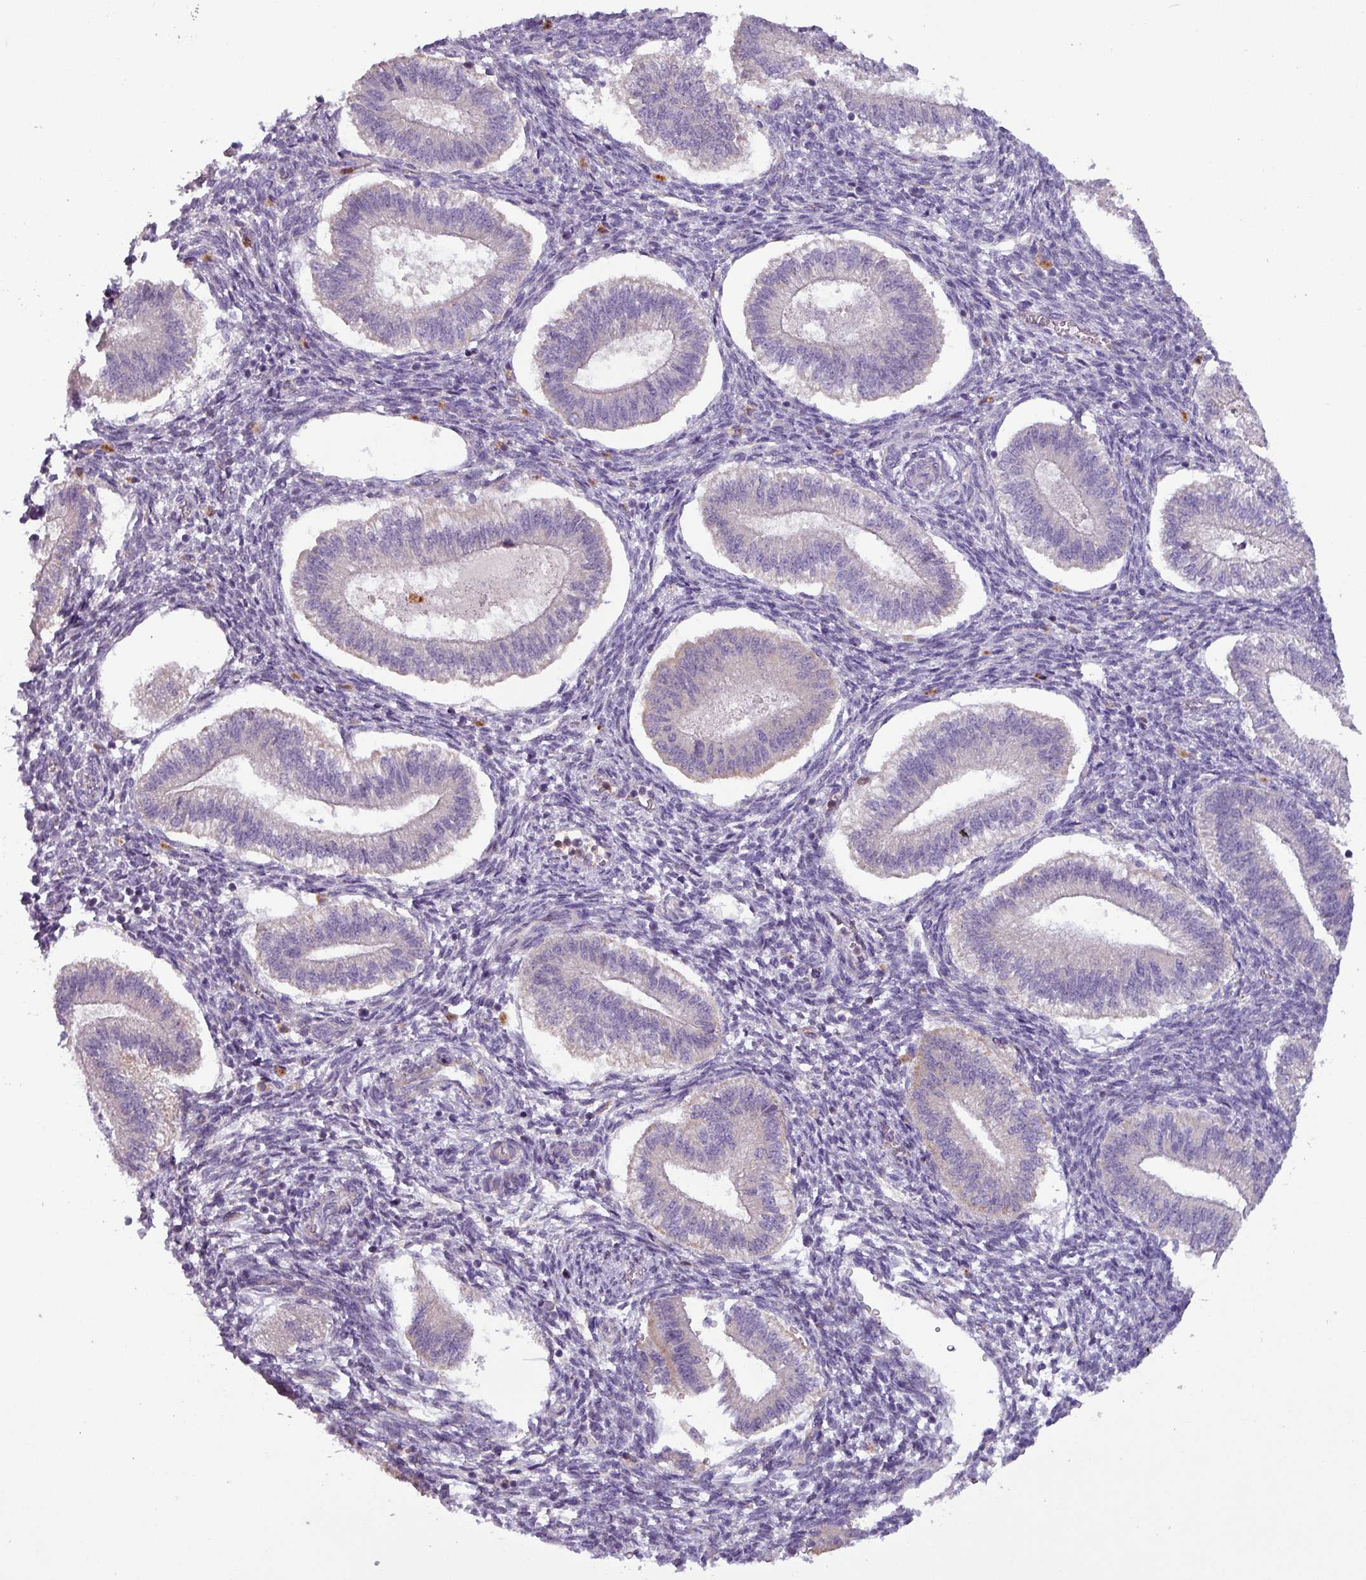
{"staining": {"intensity": "weak", "quantity": "<25%", "location": "cytoplasmic/membranous"}, "tissue": "endometrium", "cell_type": "Cells in endometrial stroma", "image_type": "normal", "snomed": [{"axis": "morphology", "description": "Normal tissue, NOS"}, {"axis": "topography", "description": "Endometrium"}], "caption": "A histopathology image of endometrium stained for a protein shows no brown staining in cells in endometrial stroma.", "gene": "PNMA6A", "patient": {"sex": "female", "age": 25}}